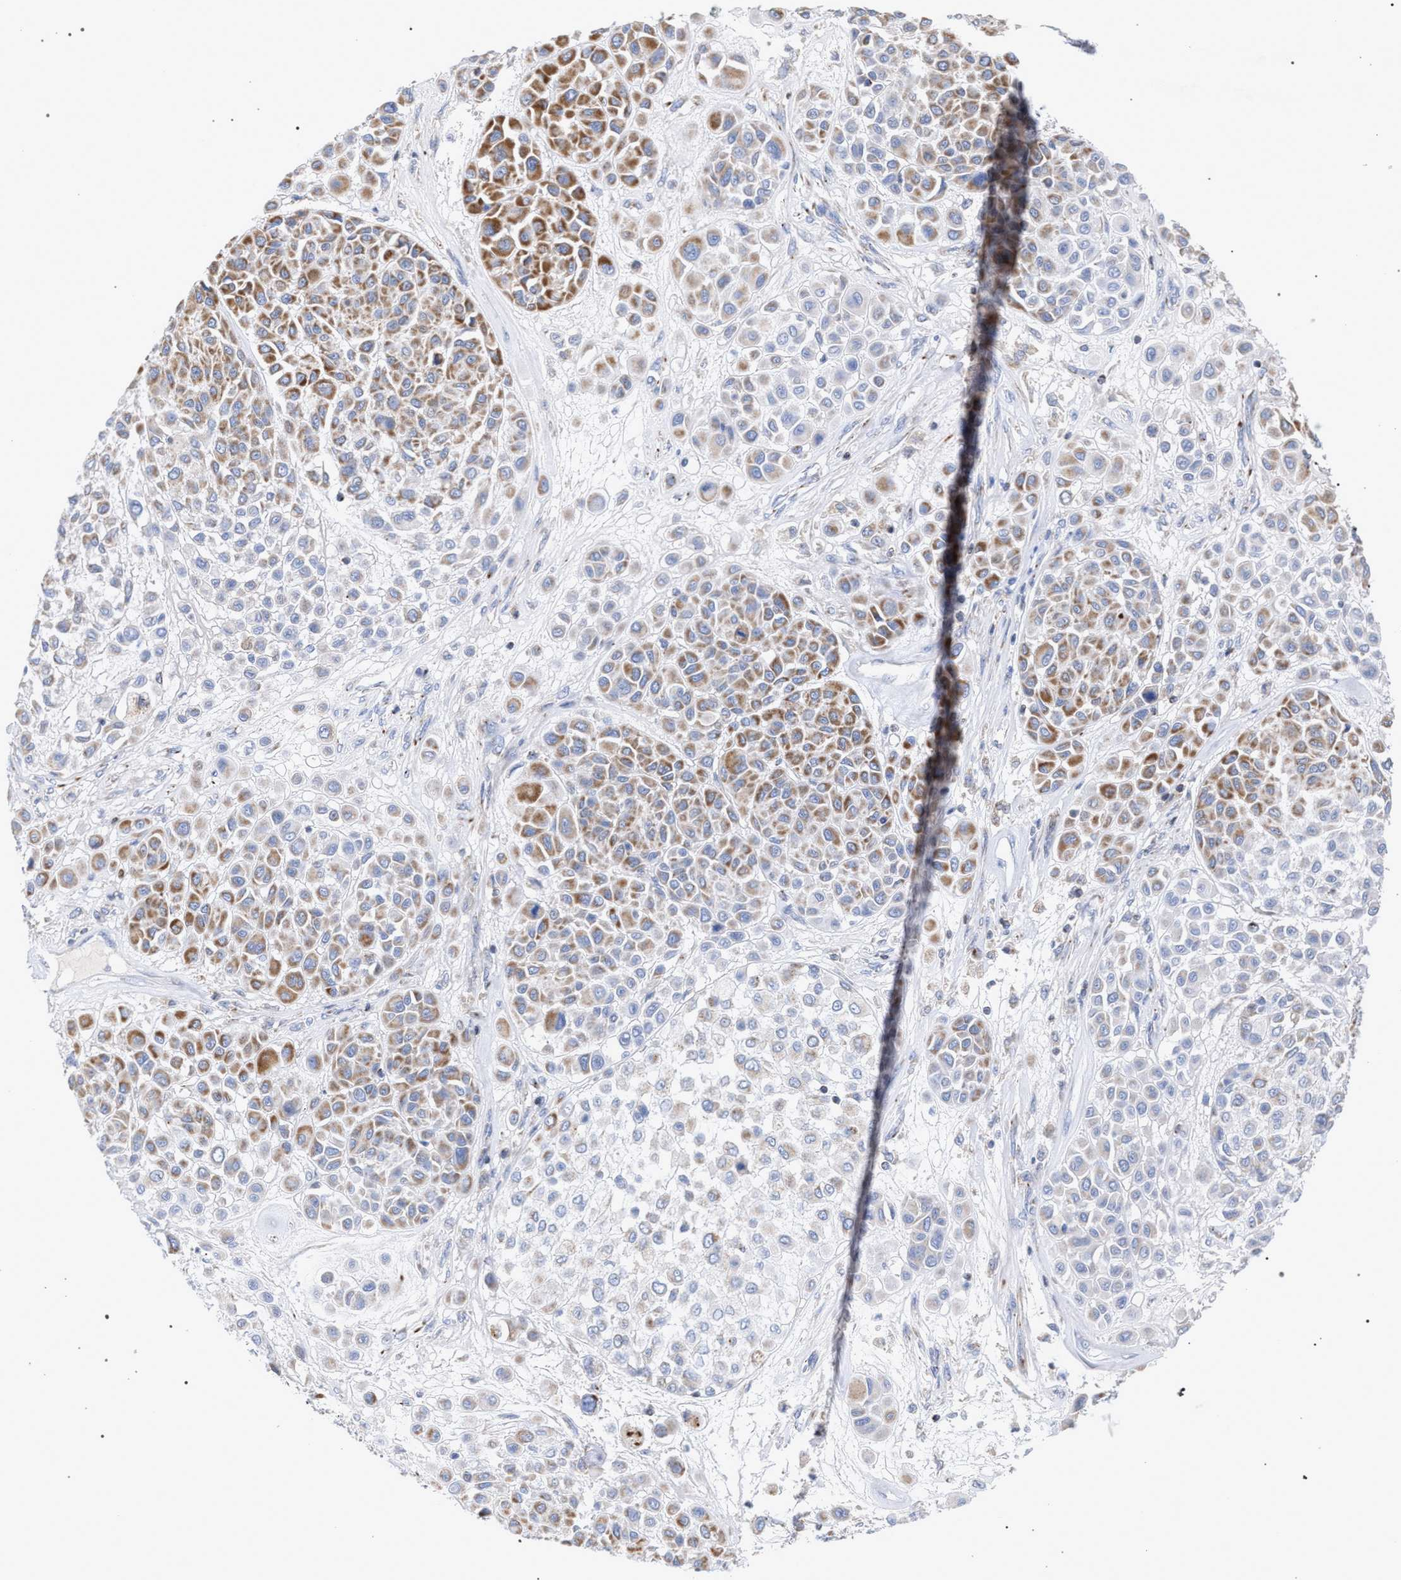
{"staining": {"intensity": "moderate", "quantity": ">75%", "location": "cytoplasmic/membranous"}, "tissue": "melanoma", "cell_type": "Tumor cells", "image_type": "cancer", "snomed": [{"axis": "morphology", "description": "Malignant melanoma, Metastatic site"}, {"axis": "topography", "description": "Soft tissue"}], "caption": "Human melanoma stained with a protein marker shows moderate staining in tumor cells.", "gene": "ECI2", "patient": {"sex": "male", "age": 41}}